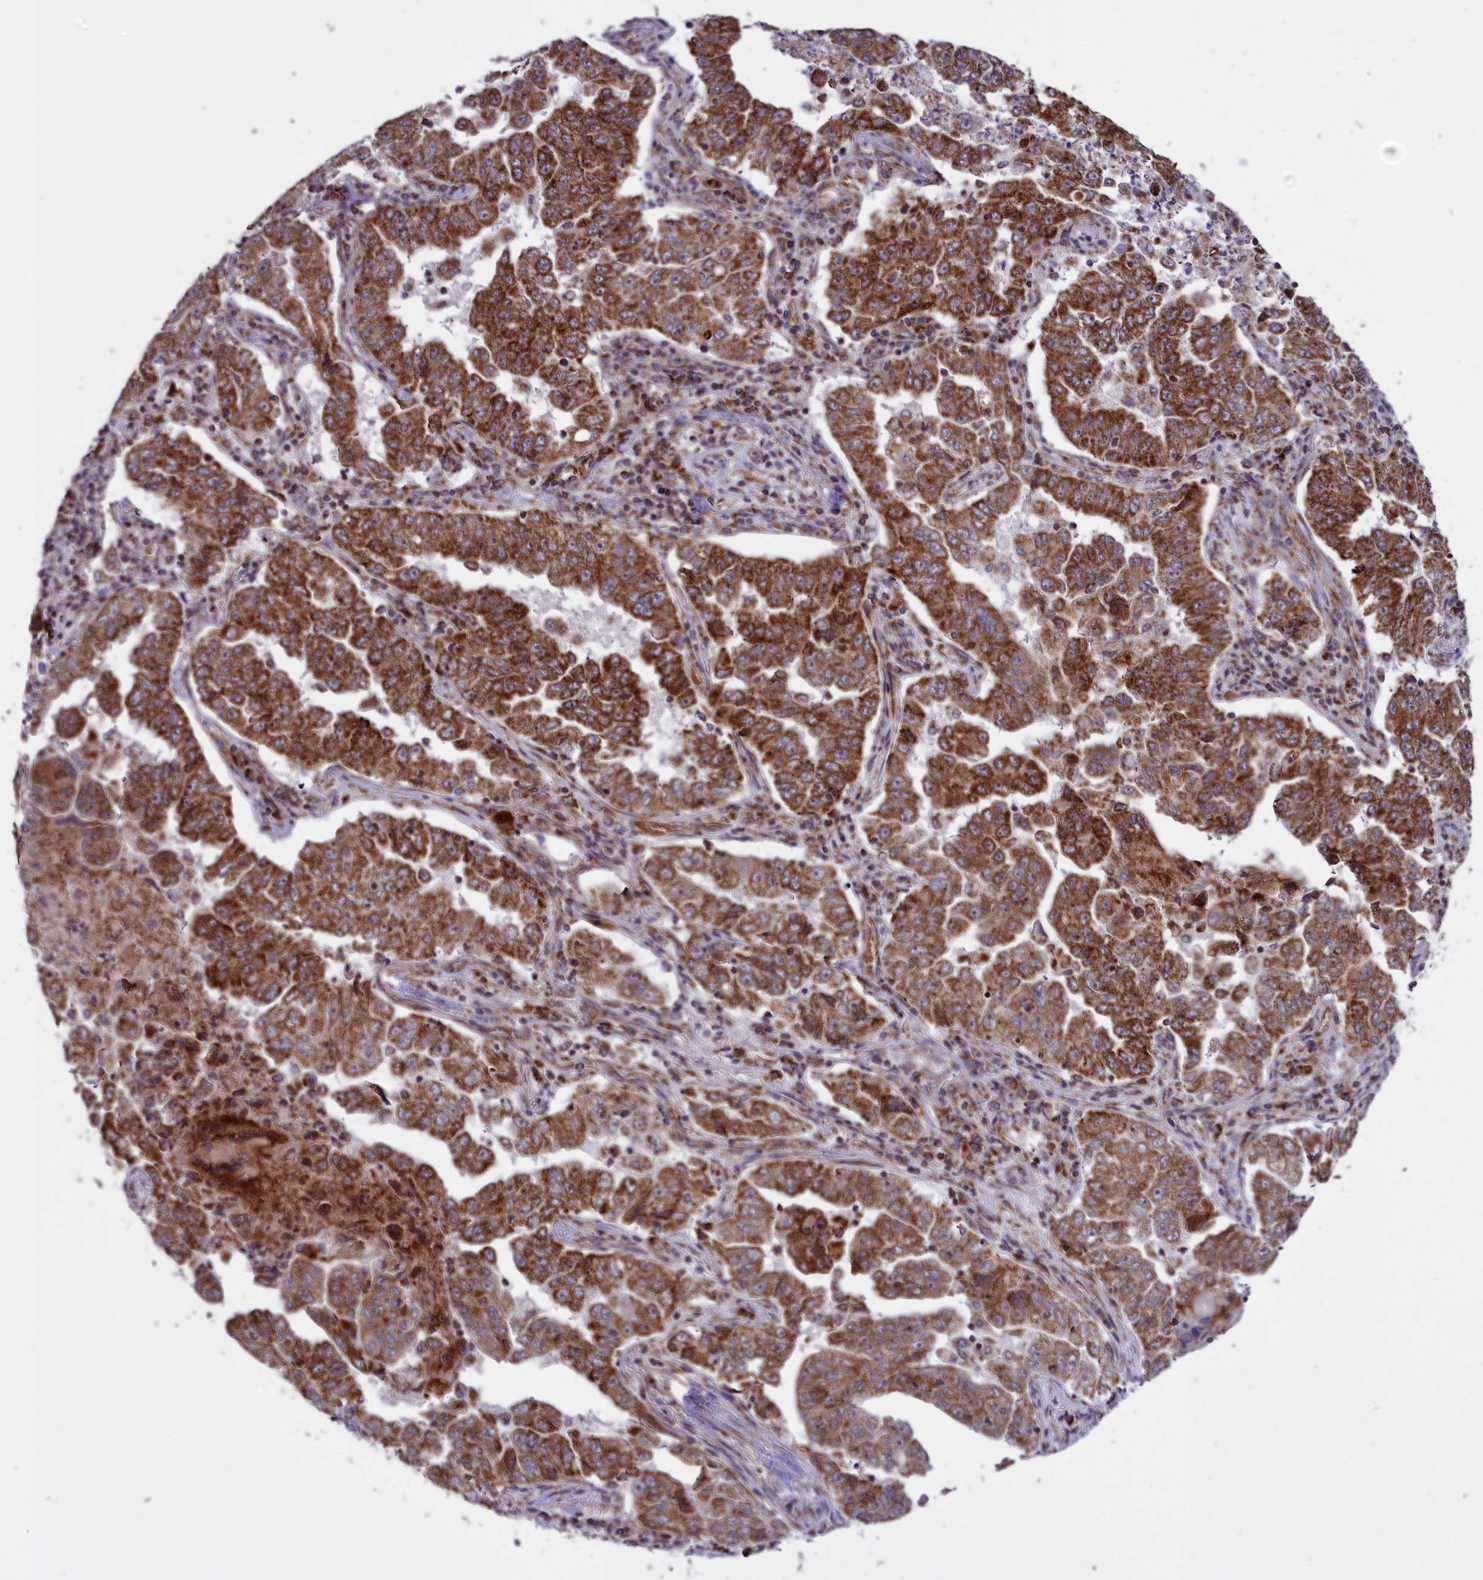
{"staining": {"intensity": "strong", "quantity": ">75%", "location": "cytoplasmic/membranous"}, "tissue": "lung cancer", "cell_type": "Tumor cells", "image_type": "cancer", "snomed": [{"axis": "morphology", "description": "Adenocarcinoma, NOS"}, {"axis": "topography", "description": "Lung"}], "caption": "Tumor cells demonstrate strong cytoplasmic/membranous positivity in approximately >75% of cells in lung cancer (adenocarcinoma).", "gene": "NDUFS5", "patient": {"sex": "female", "age": 51}}